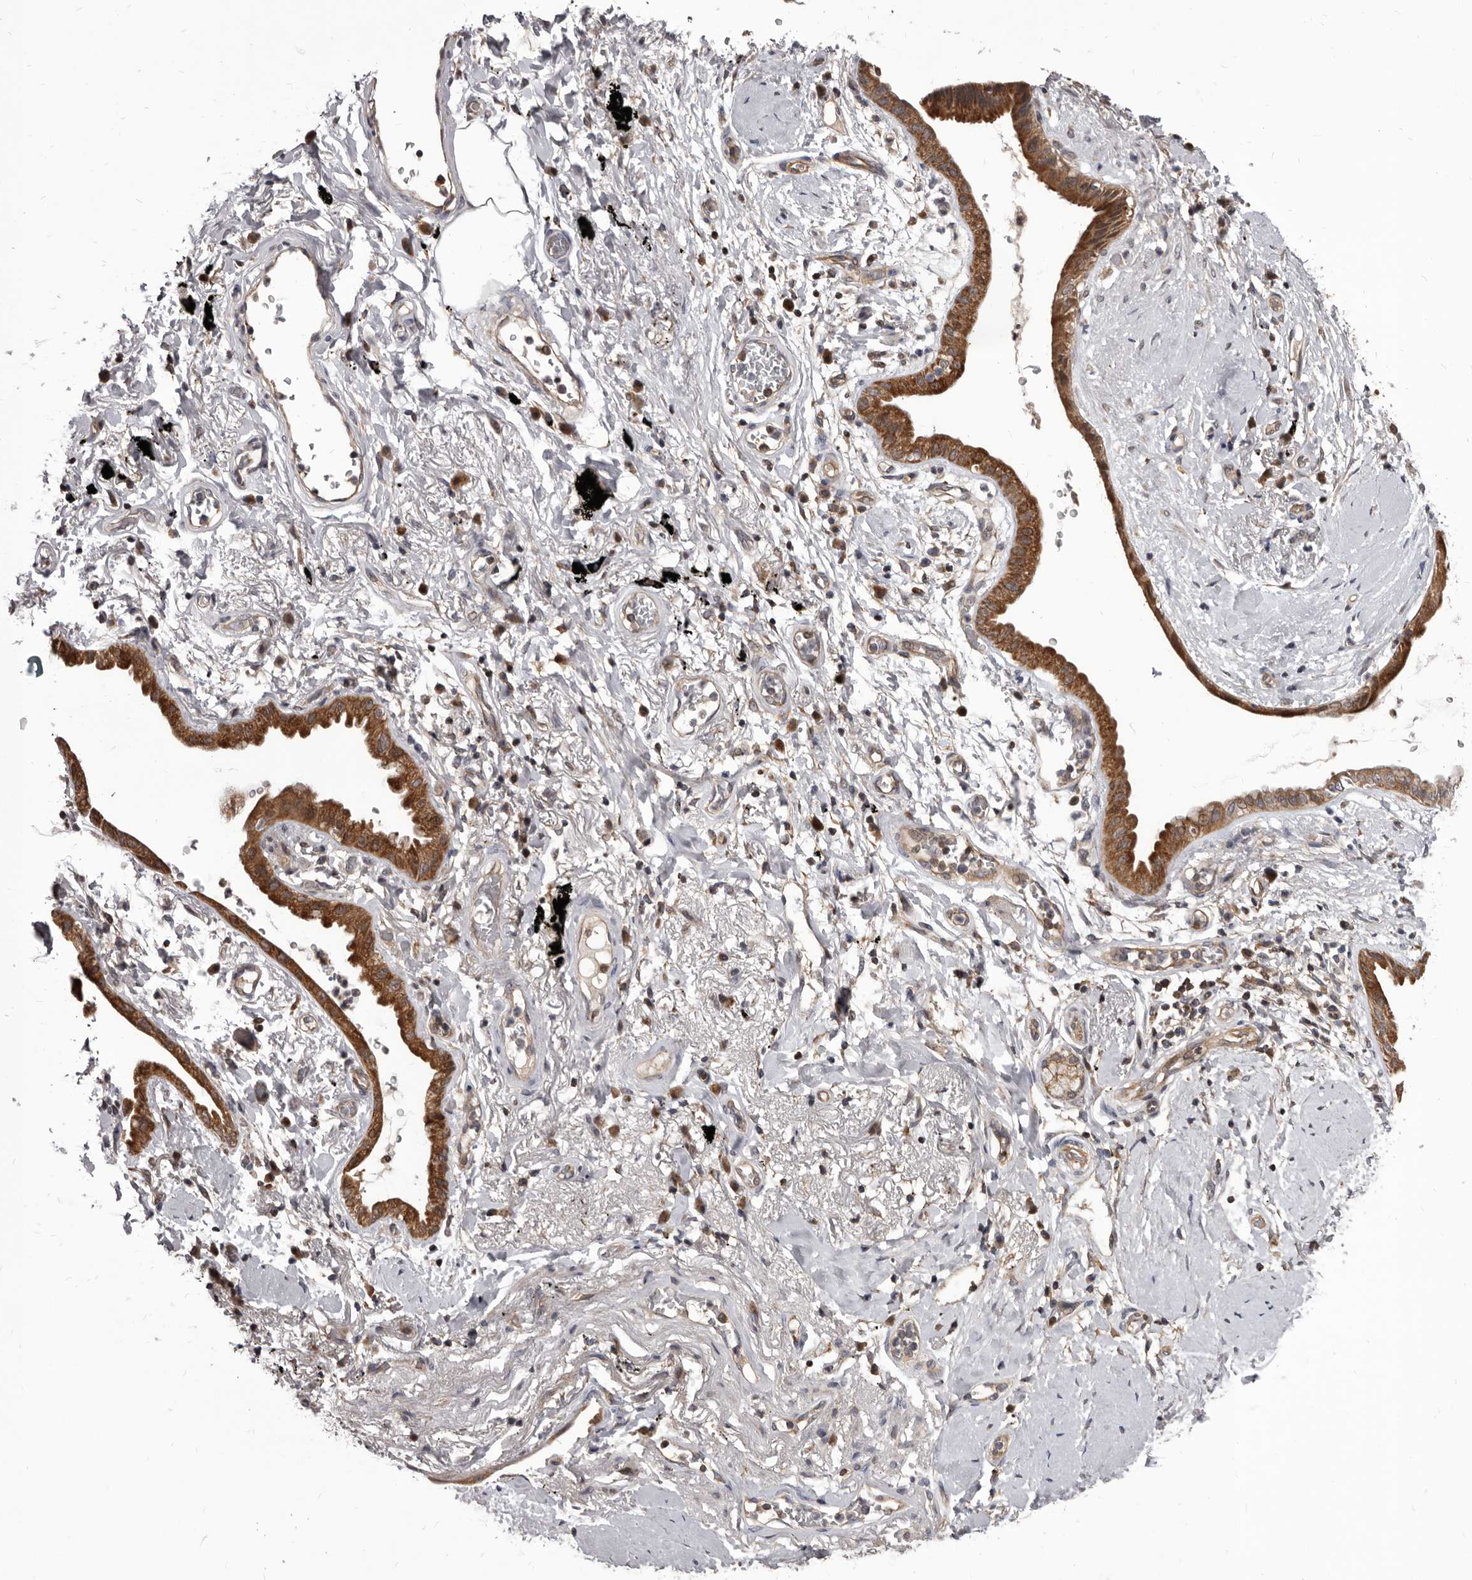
{"staining": {"intensity": "moderate", "quantity": ">75%", "location": "cytoplasmic/membranous"}, "tissue": "lung cancer", "cell_type": "Tumor cells", "image_type": "cancer", "snomed": [{"axis": "morphology", "description": "Adenocarcinoma, NOS"}, {"axis": "topography", "description": "Lung"}], "caption": "Immunohistochemical staining of human lung cancer demonstrates moderate cytoplasmic/membranous protein staining in about >75% of tumor cells. (DAB IHC with brightfield microscopy, high magnification).", "gene": "MAP3K14", "patient": {"sex": "female", "age": 70}}